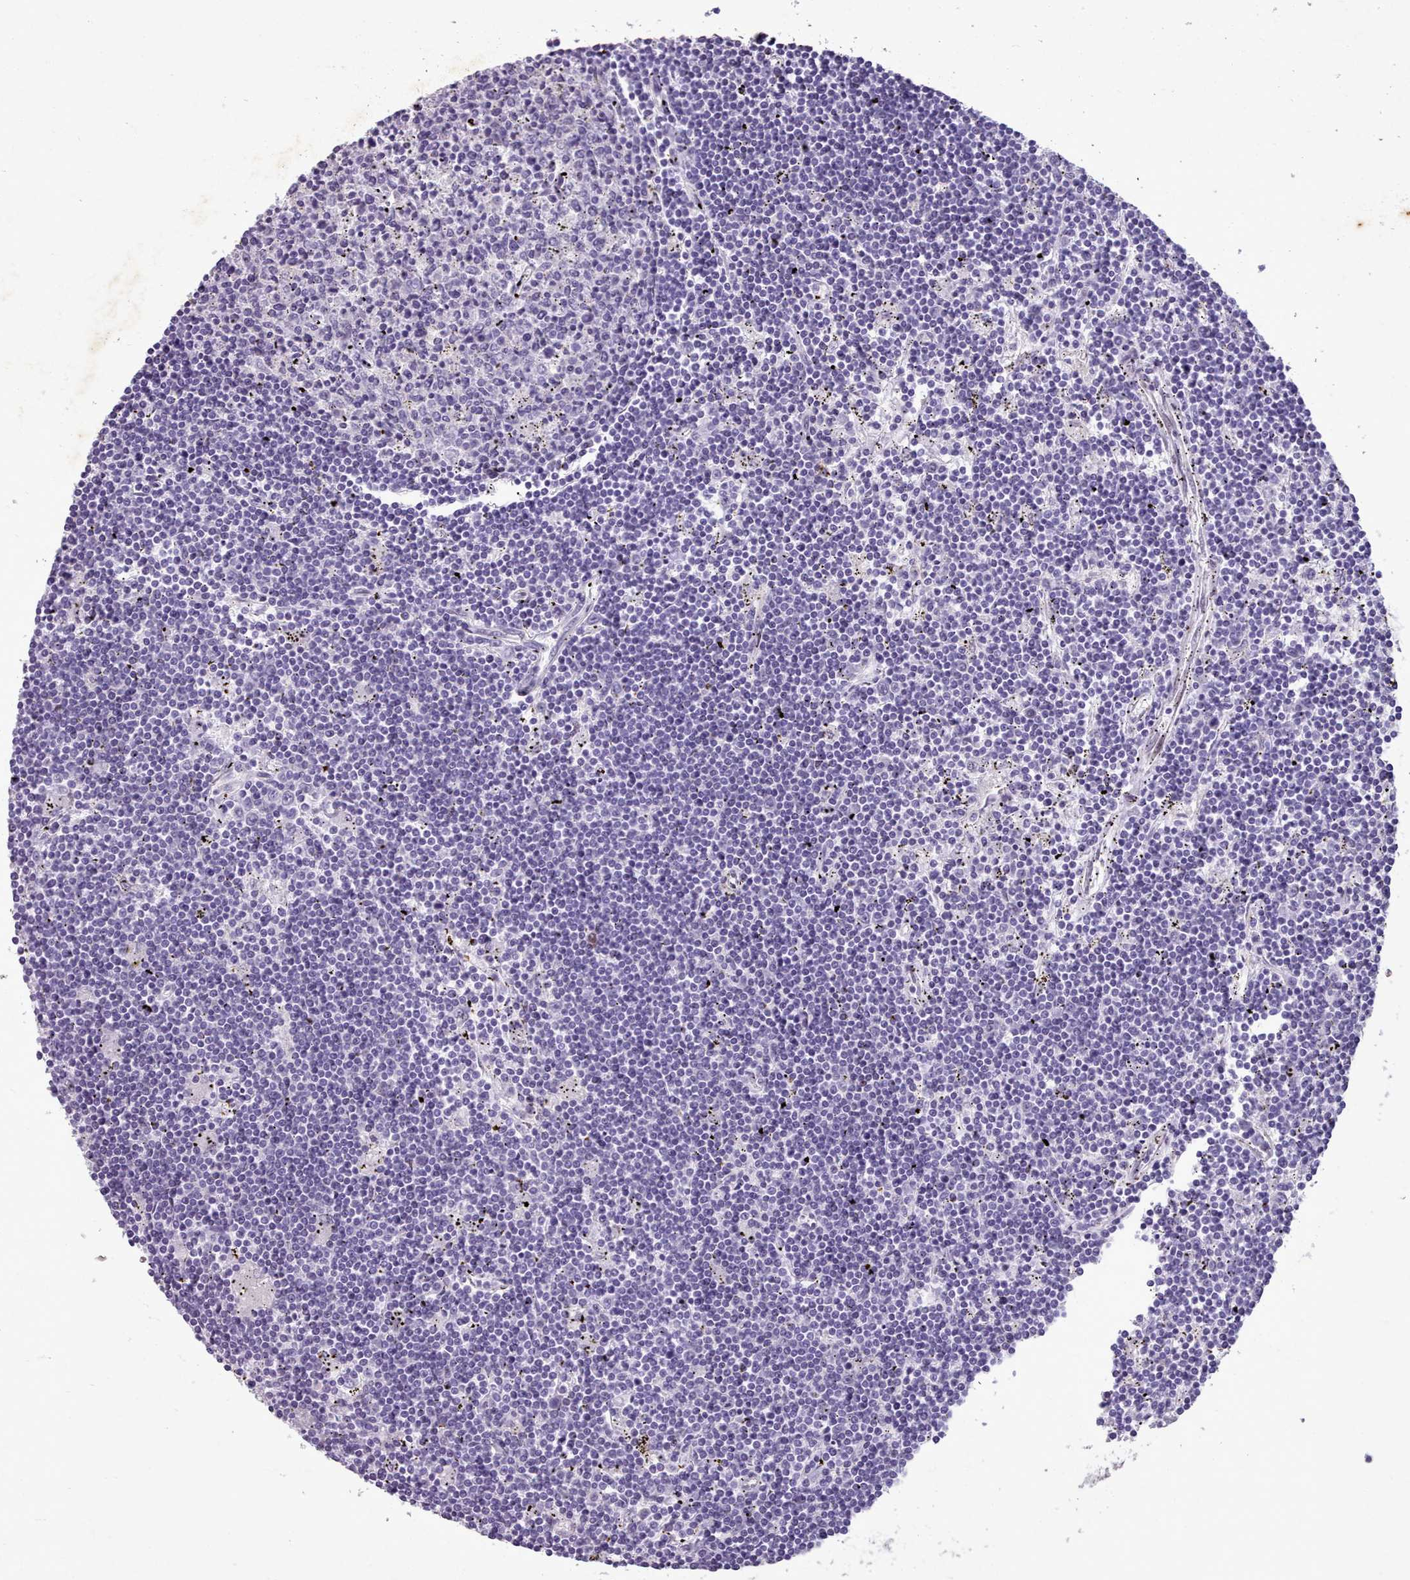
{"staining": {"intensity": "negative", "quantity": "none", "location": "none"}, "tissue": "lymphoma", "cell_type": "Tumor cells", "image_type": "cancer", "snomed": [{"axis": "morphology", "description": "Malignant lymphoma, non-Hodgkin's type, Low grade"}, {"axis": "topography", "description": "Spleen"}], "caption": "An immunohistochemistry histopathology image of low-grade malignant lymphoma, non-Hodgkin's type is shown. There is no staining in tumor cells of low-grade malignant lymphoma, non-Hodgkin's type. (IHC, brightfield microscopy, high magnification).", "gene": "KCNT2", "patient": {"sex": "male", "age": 76}}